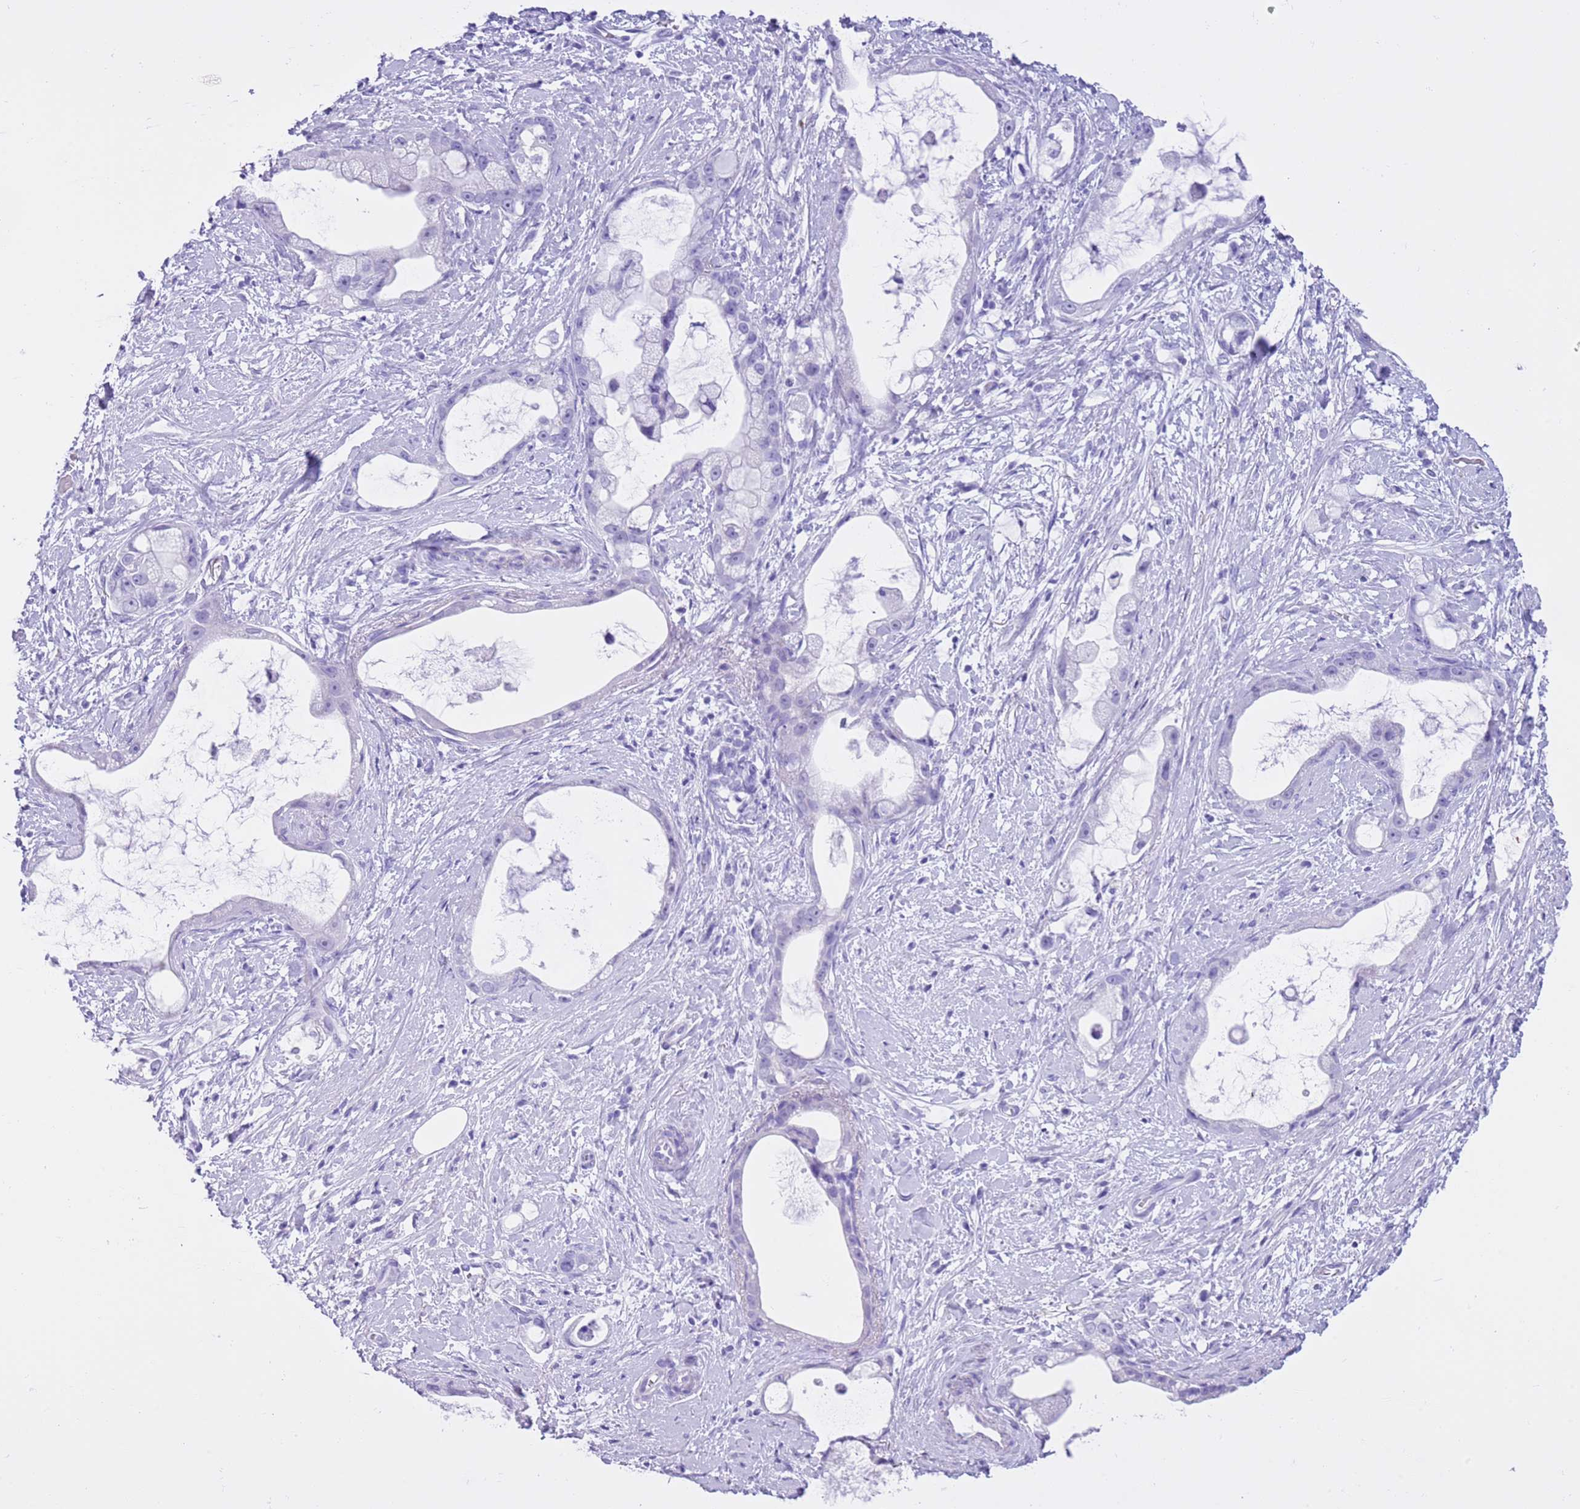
{"staining": {"intensity": "negative", "quantity": "none", "location": "none"}, "tissue": "stomach cancer", "cell_type": "Tumor cells", "image_type": "cancer", "snomed": [{"axis": "morphology", "description": "Adenocarcinoma, NOS"}, {"axis": "topography", "description": "Stomach"}], "caption": "High magnification brightfield microscopy of stomach adenocarcinoma stained with DAB (3,3'-diaminobenzidine) (brown) and counterstained with hematoxylin (blue): tumor cells show no significant staining. The staining was performed using DAB (3,3'-diaminobenzidine) to visualize the protein expression in brown, while the nuclei were stained in blue with hematoxylin (Magnification: 20x).", "gene": "TMEM185B", "patient": {"sex": "male", "age": 55}}